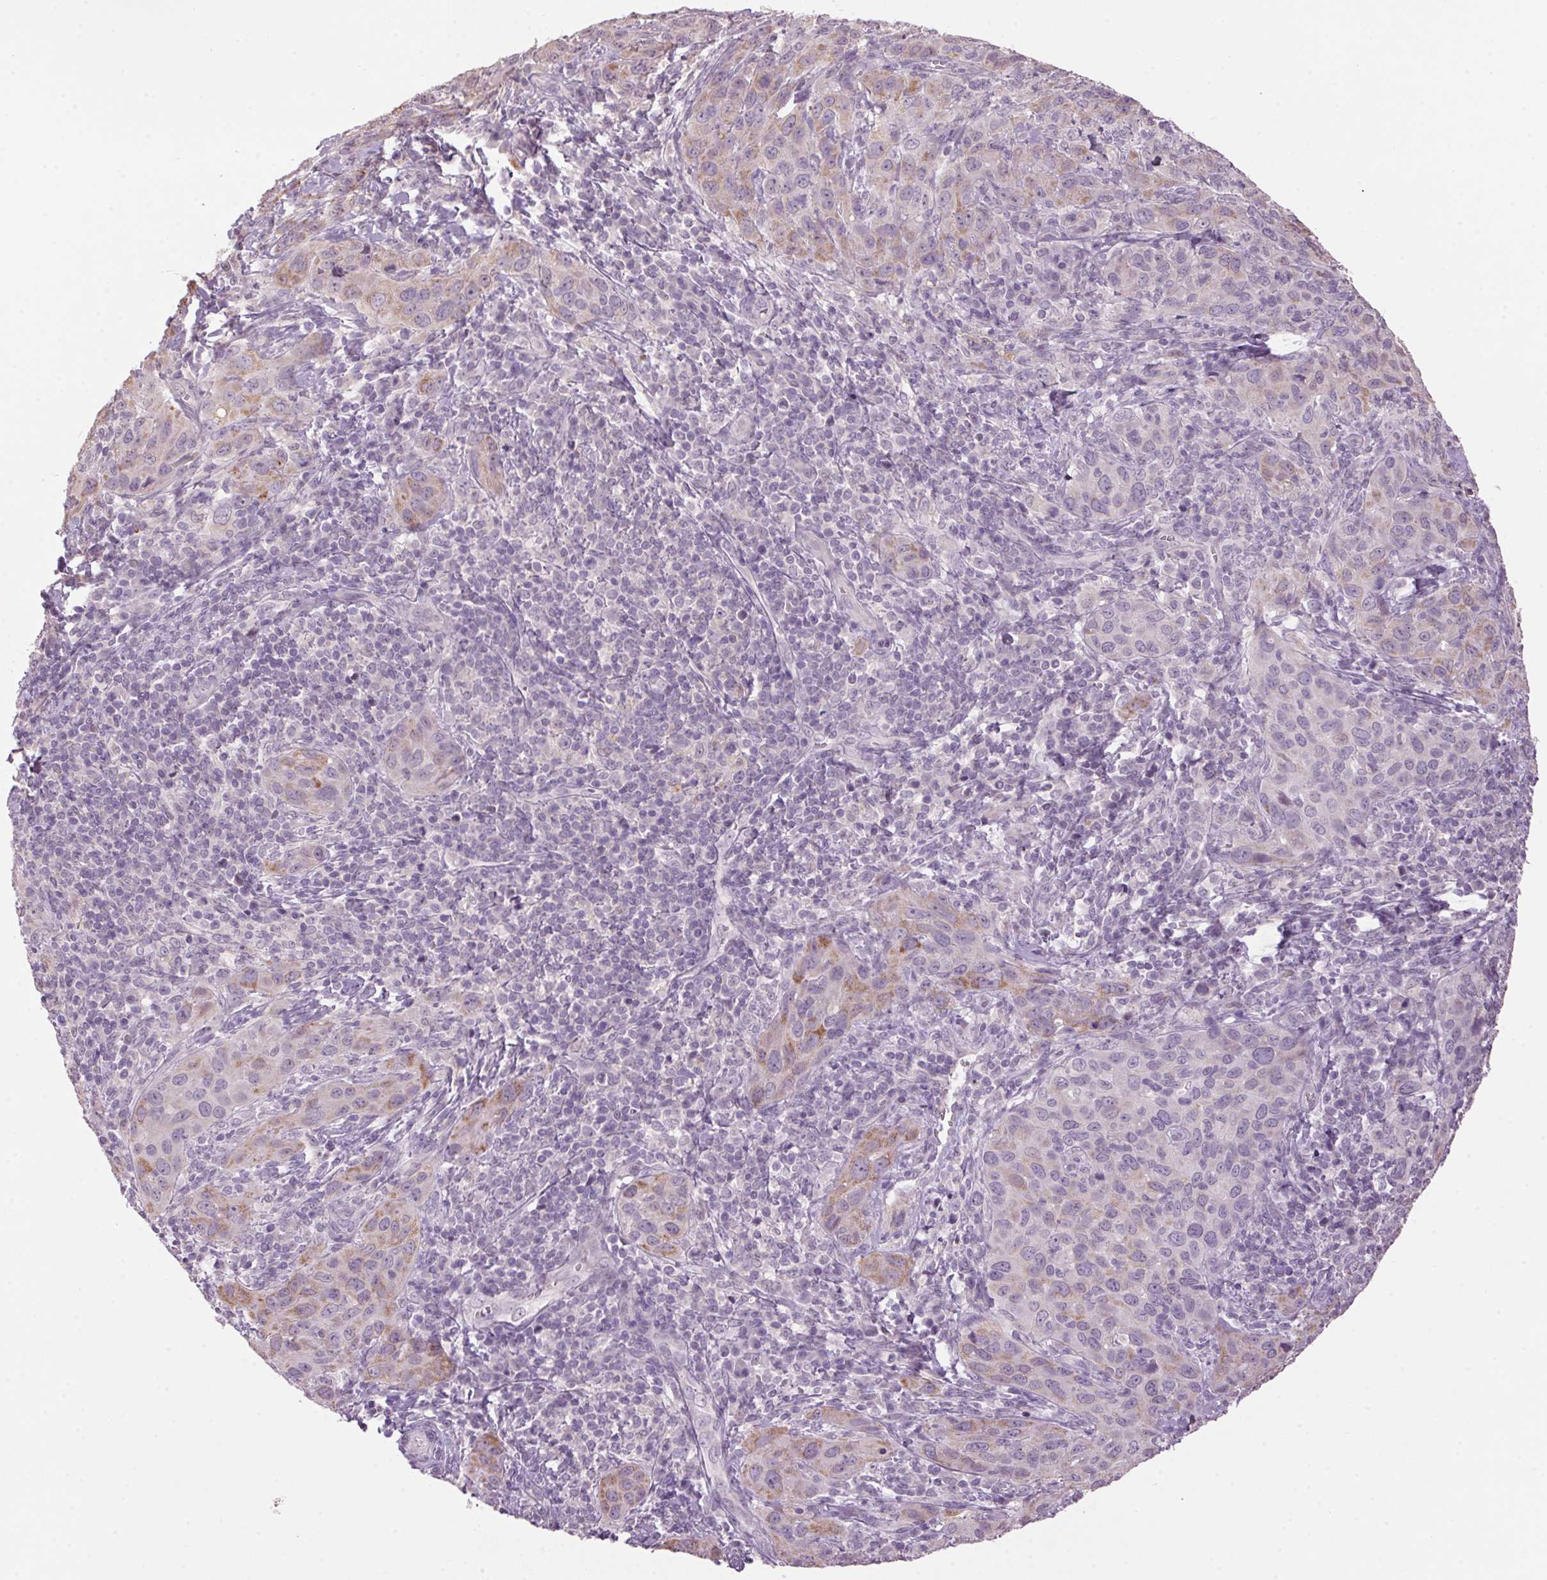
{"staining": {"intensity": "weak", "quantity": "<25%", "location": "cytoplasmic/membranous"}, "tissue": "cervical cancer", "cell_type": "Tumor cells", "image_type": "cancer", "snomed": [{"axis": "morphology", "description": "Normal tissue, NOS"}, {"axis": "morphology", "description": "Squamous cell carcinoma, NOS"}, {"axis": "topography", "description": "Cervix"}], "caption": "DAB (3,3'-diaminobenzidine) immunohistochemical staining of human cervical cancer (squamous cell carcinoma) demonstrates no significant expression in tumor cells. (DAB (3,3'-diaminobenzidine) IHC visualized using brightfield microscopy, high magnification).", "gene": "VWA3B", "patient": {"sex": "female", "age": 51}}